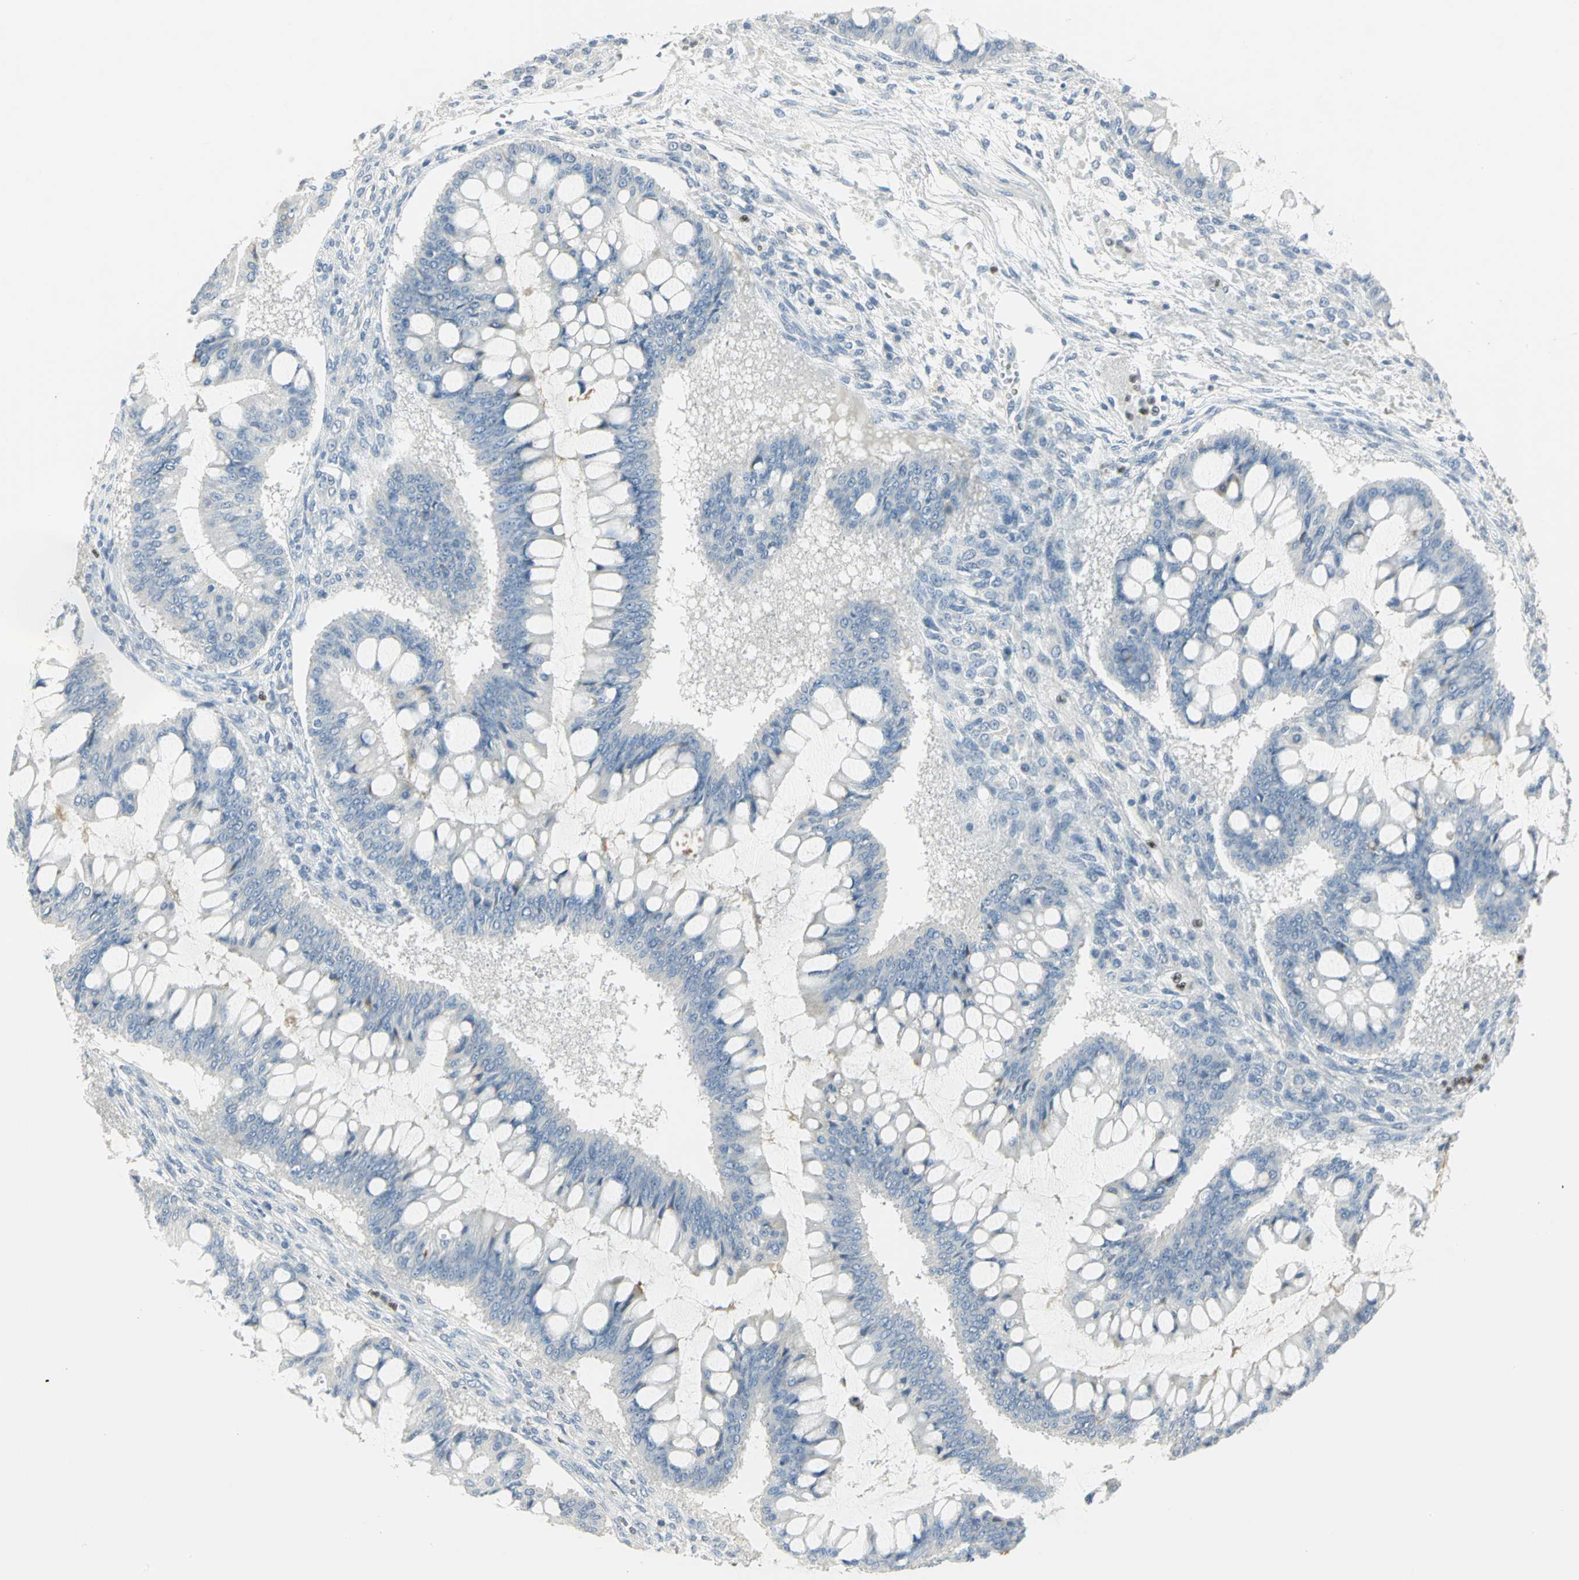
{"staining": {"intensity": "negative", "quantity": "none", "location": "none"}, "tissue": "ovarian cancer", "cell_type": "Tumor cells", "image_type": "cancer", "snomed": [{"axis": "morphology", "description": "Cystadenocarcinoma, mucinous, NOS"}, {"axis": "topography", "description": "Ovary"}], "caption": "A high-resolution histopathology image shows IHC staining of ovarian mucinous cystadenocarcinoma, which shows no significant expression in tumor cells. Nuclei are stained in blue.", "gene": "BCL6", "patient": {"sex": "female", "age": 73}}